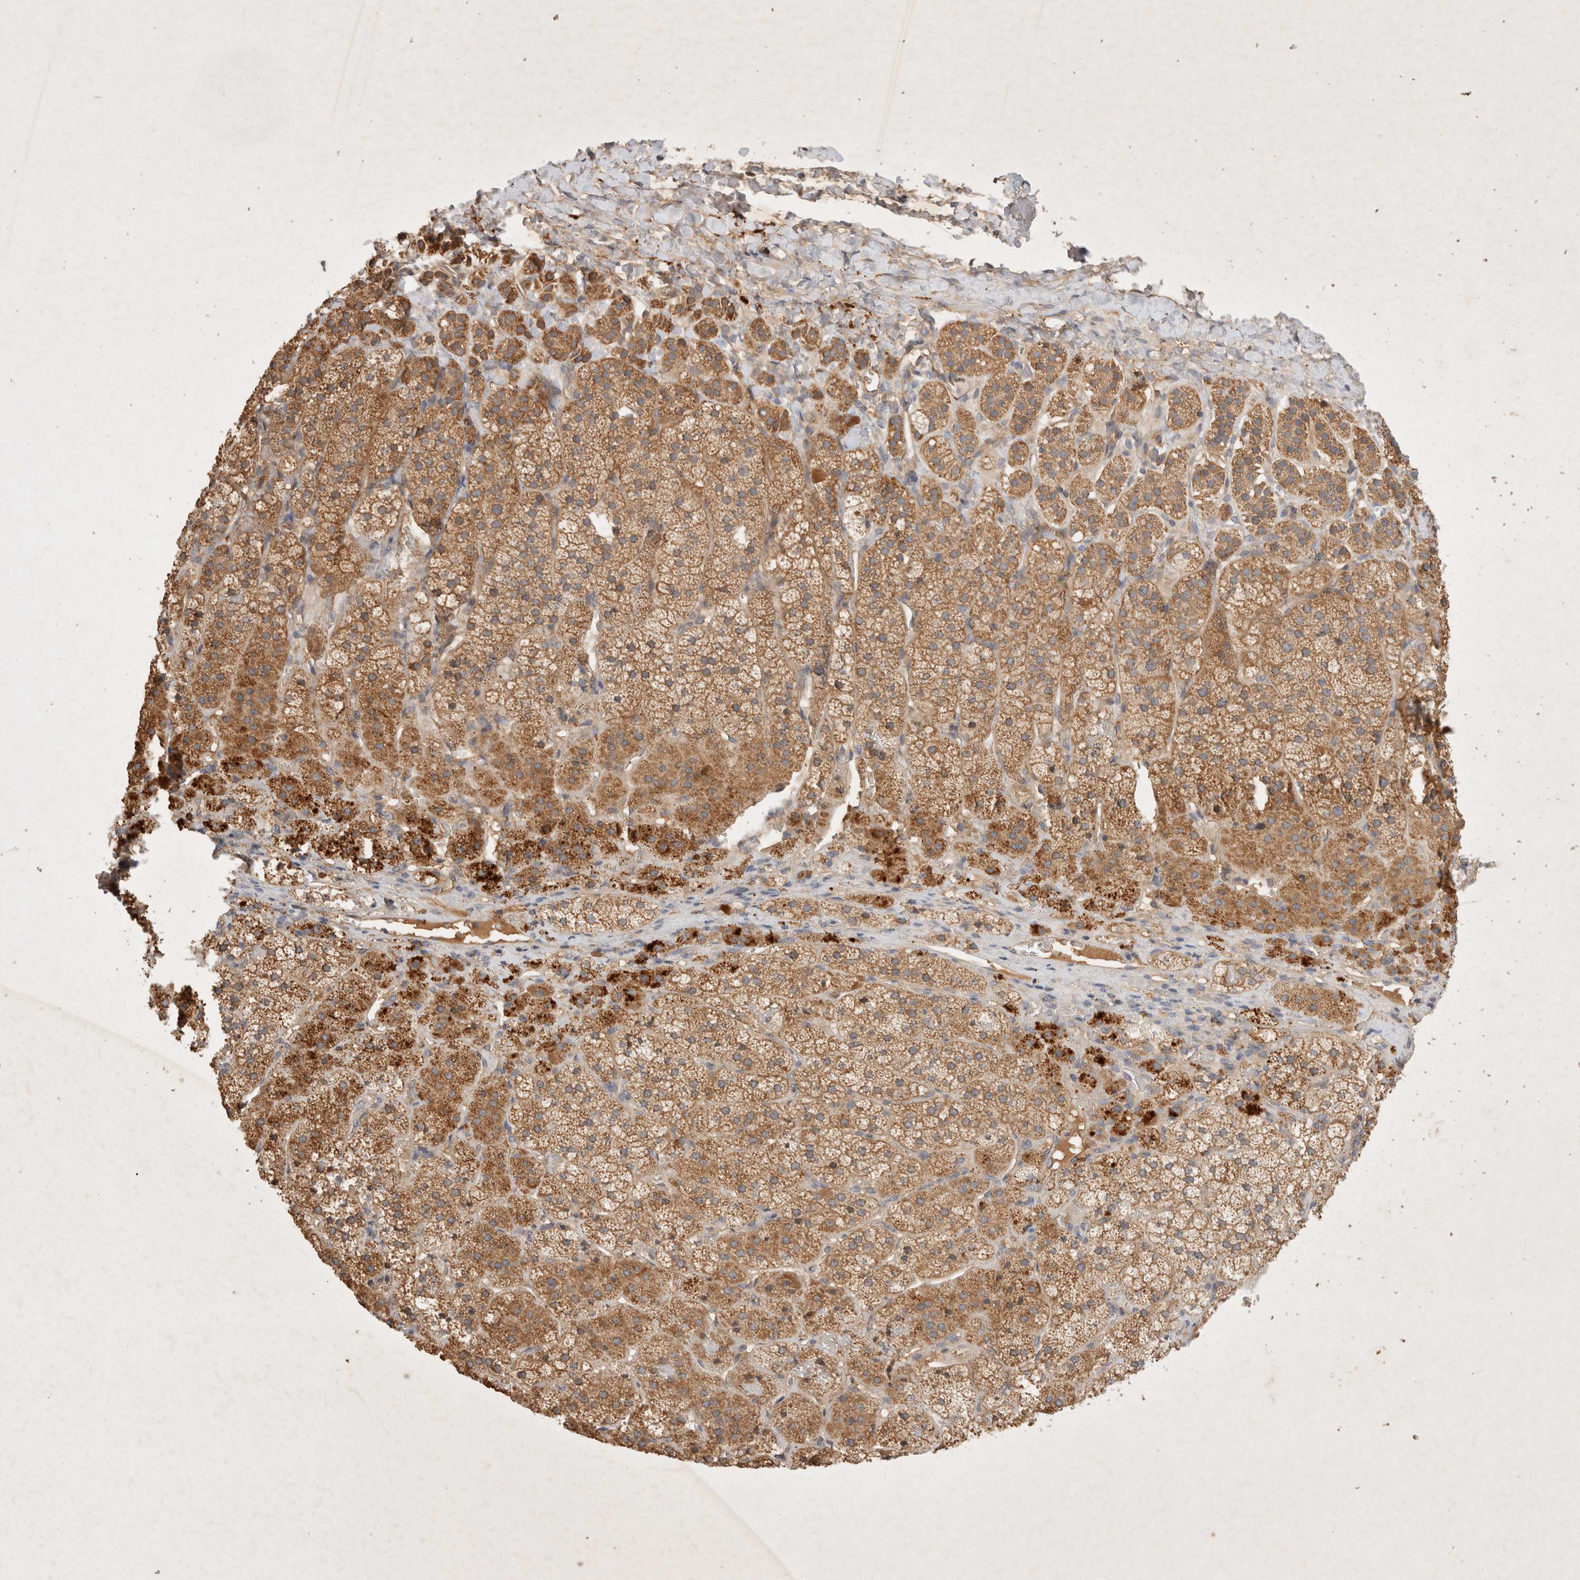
{"staining": {"intensity": "moderate", "quantity": ">75%", "location": "cytoplasmic/membranous"}, "tissue": "adrenal gland", "cell_type": "Glandular cells", "image_type": "normal", "snomed": [{"axis": "morphology", "description": "Normal tissue, NOS"}, {"axis": "topography", "description": "Adrenal gland"}], "caption": "Immunohistochemistry (IHC) photomicrograph of benign human adrenal gland stained for a protein (brown), which demonstrates medium levels of moderate cytoplasmic/membranous positivity in about >75% of glandular cells.", "gene": "YES1", "patient": {"sex": "female", "age": 44}}